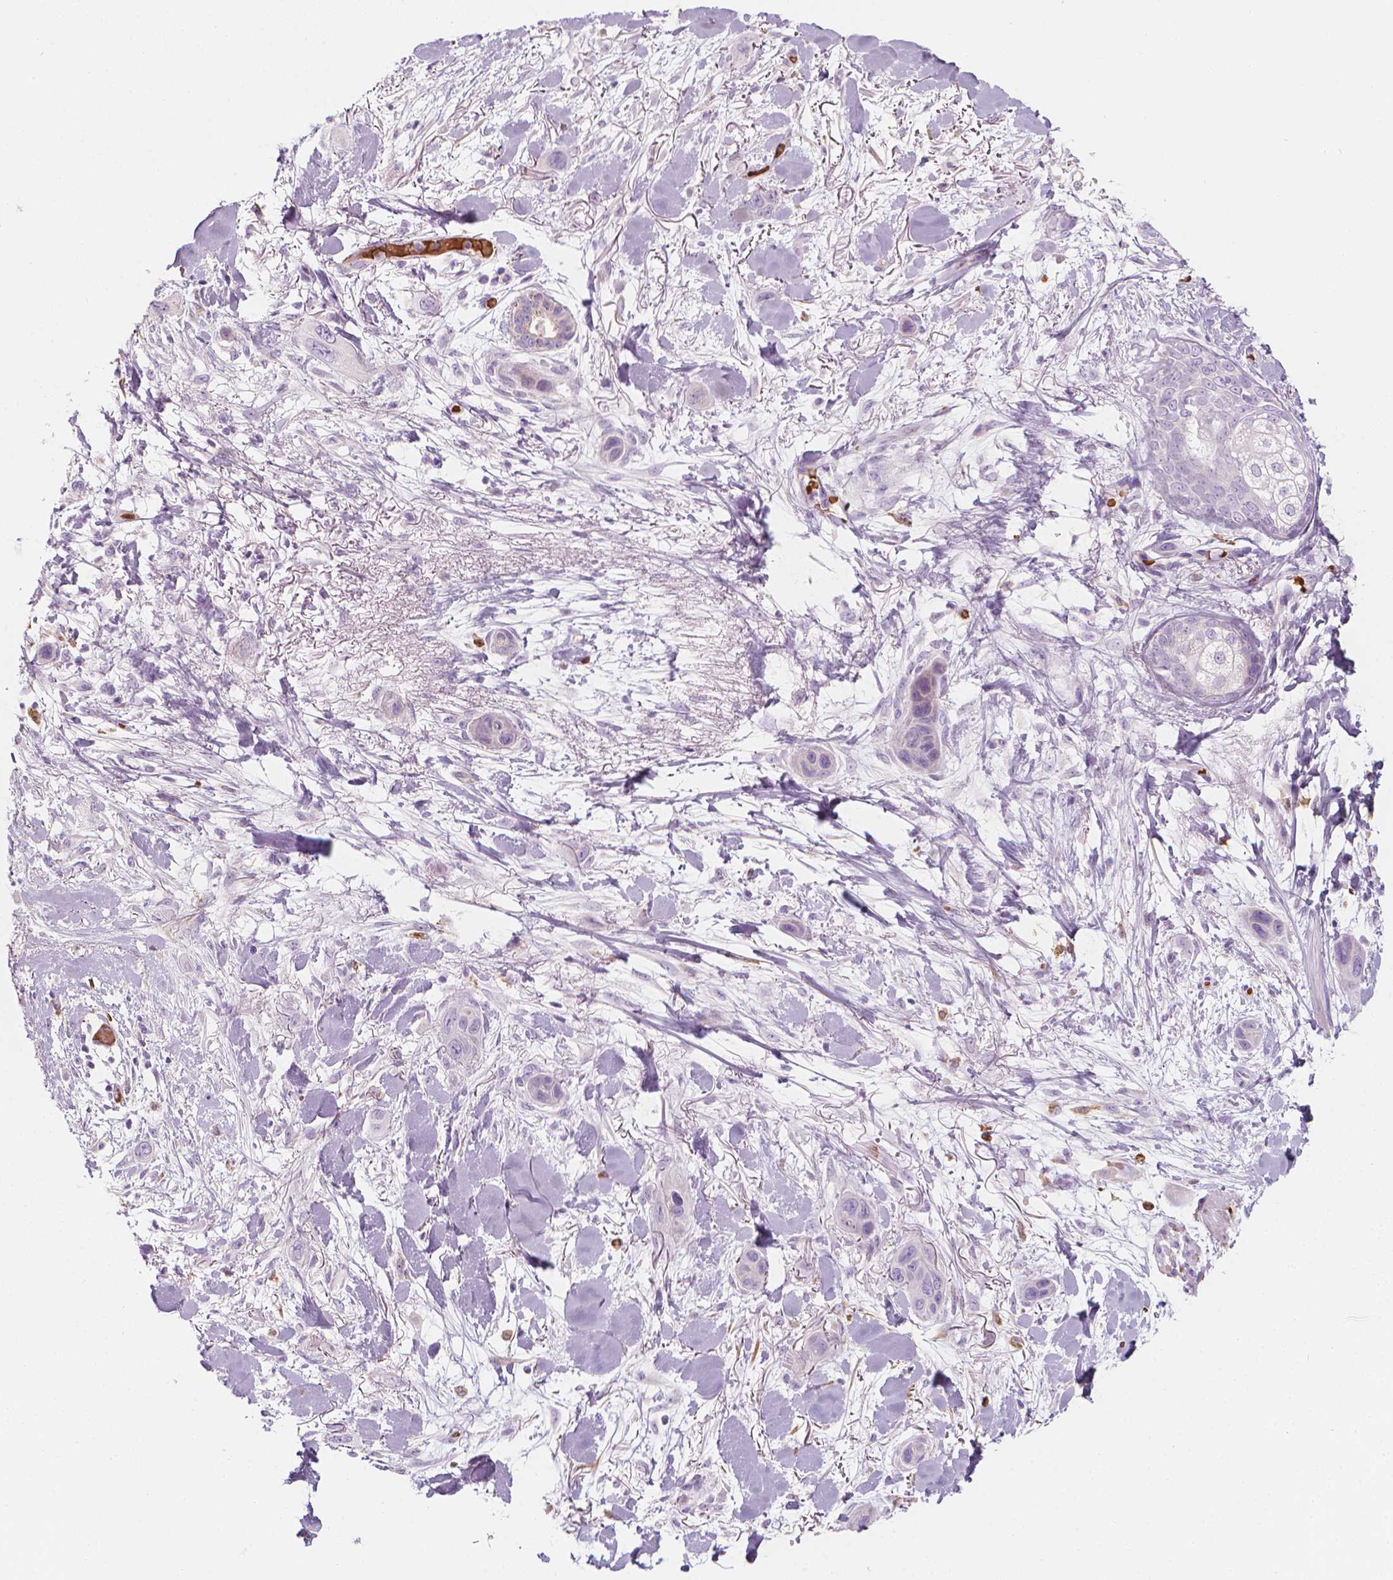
{"staining": {"intensity": "negative", "quantity": "none", "location": "none"}, "tissue": "skin cancer", "cell_type": "Tumor cells", "image_type": "cancer", "snomed": [{"axis": "morphology", "description": "Squamous cell carcinoma, NOS"}, {"axis": "topography", "description": "Skin"}], "caption": "This histopathology image is of skin cancer (squamous cell carcinoma) stained with immunohistochemistry (IHC) to label a protein in brown with the nuclei are counter-stained blue. There is no positivity in tumor cells.", "gene": "CES1", "patient": {"sex": "male", "age": 79}}